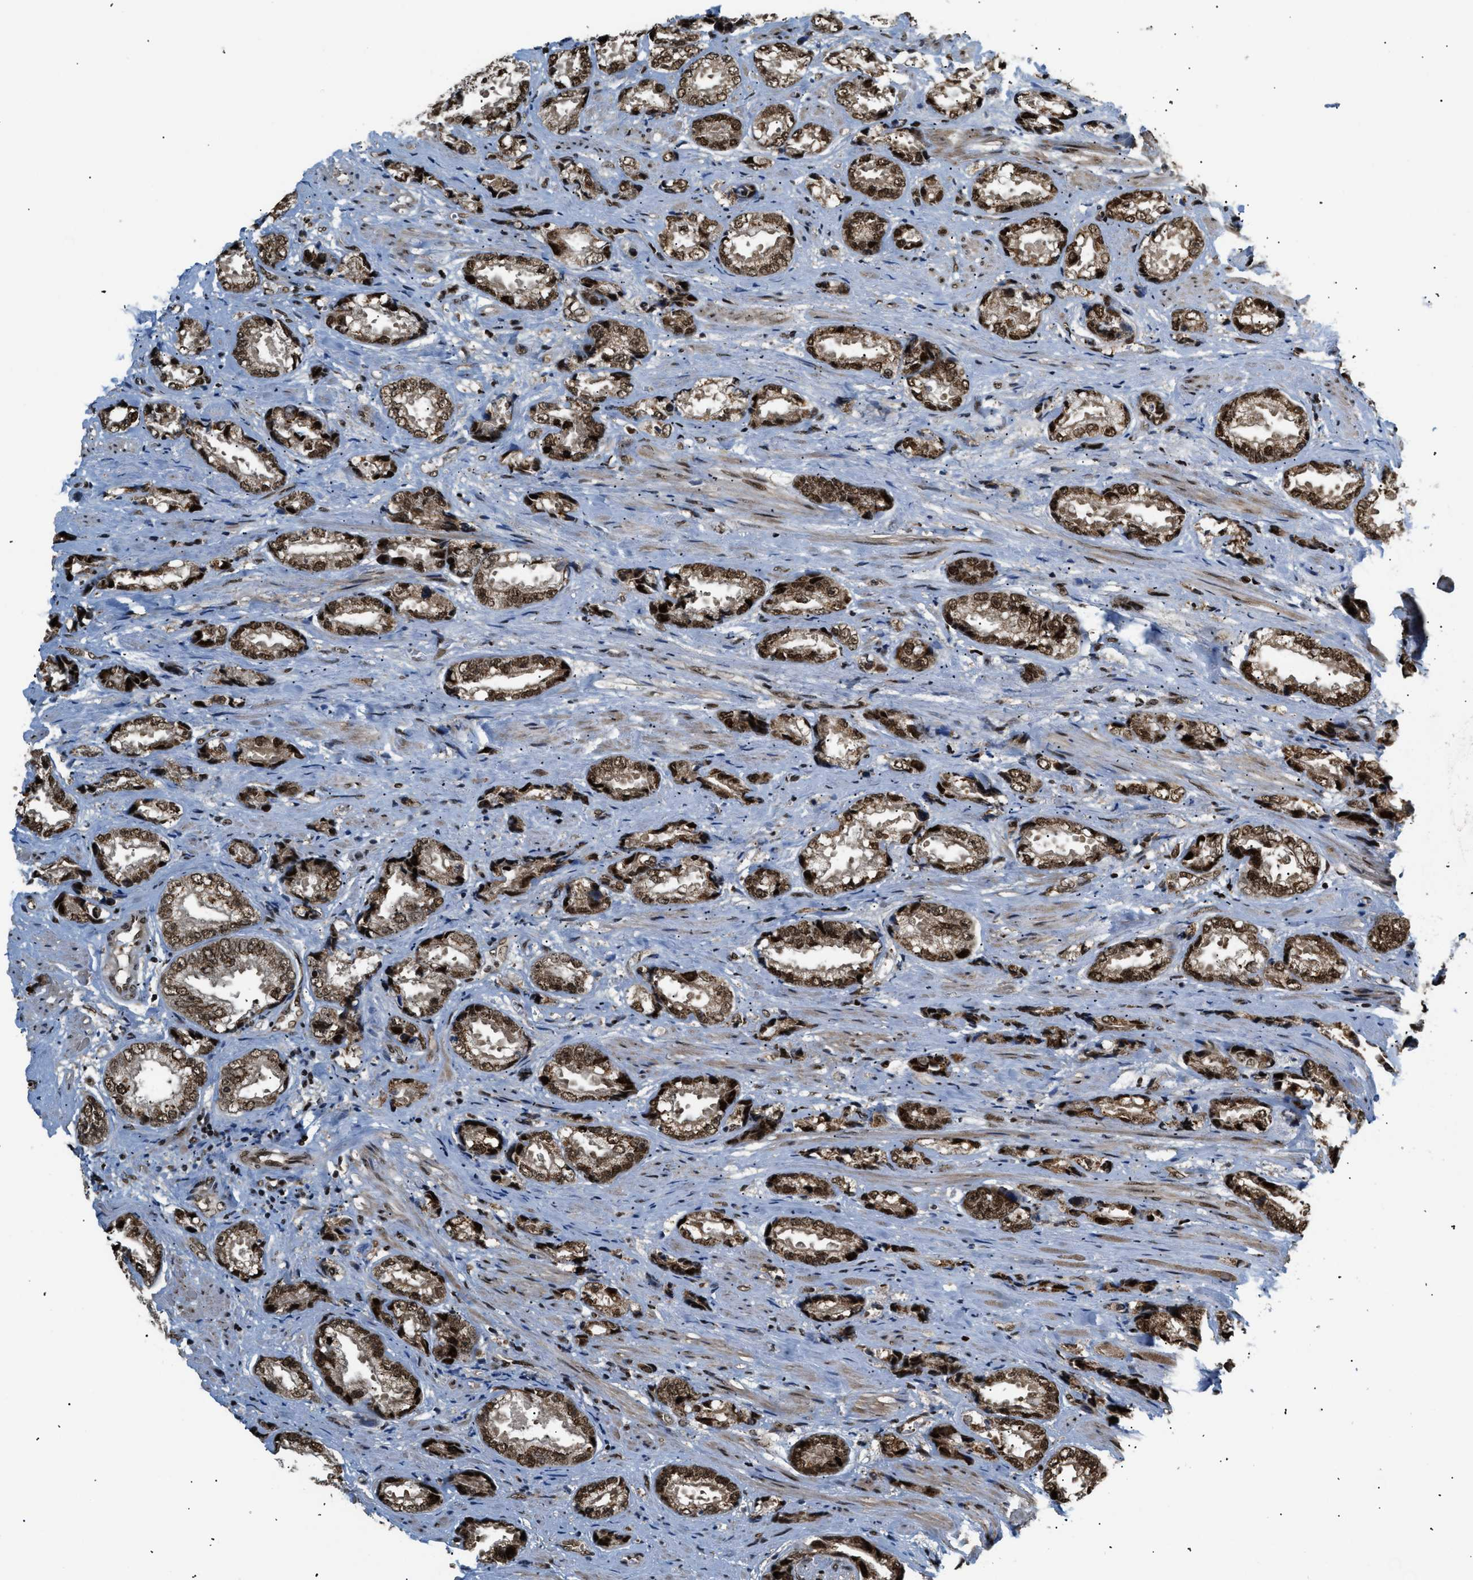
{"staining": {"intensity": "strong", "quantity": ">75%", "location": "cytoplasmic/membranous,nuclear"}, "tissue": "prostate cancer", "cell_type": "Tumor cells", "image_type": "cancer", "snomed": [{"axis": "morphology", "description": "Adenocarcinoma, High grade"}, {"axis": "topography", "description": "Prostate"}], "caption": "DAB (3,3'-diaminobenzidine) immunohistochemical staining of prostate high-grade adenocarcinoma demonstrates strong cytoplasmic/membranous and nuclear protein positivity in about >75% of tumor cells.", "gene": "RBM5", "patient": {"sex": "male", "age": 61}}